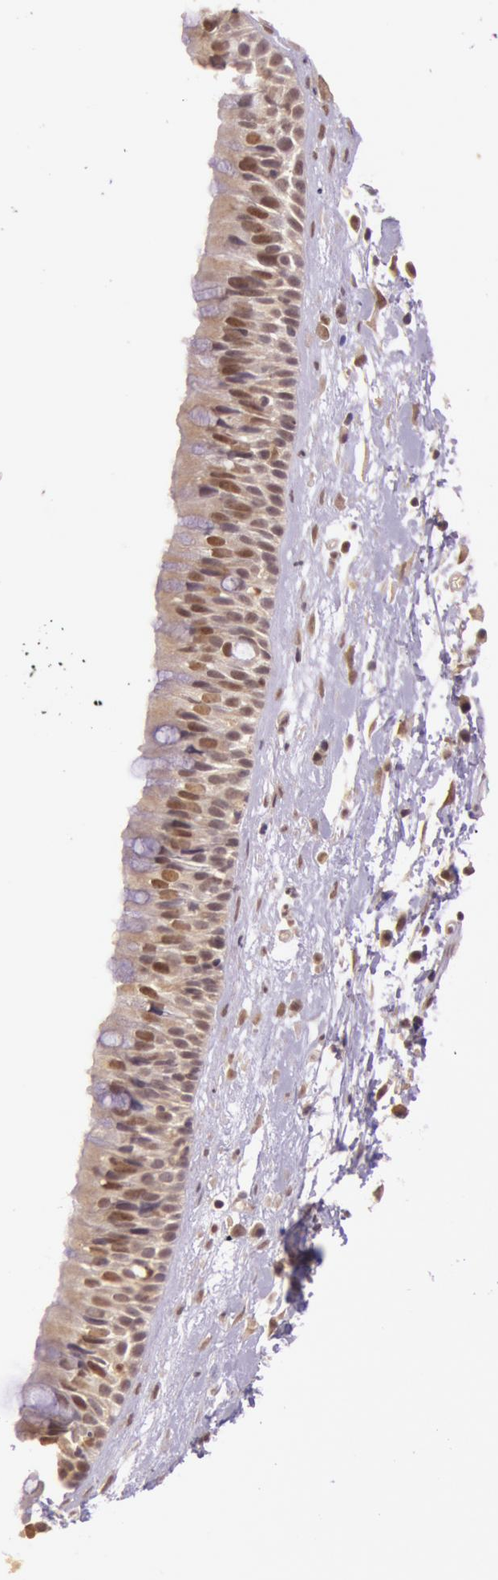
{"staining": {"intensity": "moderate", "quantity": "25%-75%", "location": "cytoplasmic/membranous,nuclear"}, "tissue": "nasopharynx", "cell_type": "Respiratory epithelial cells", "image_type": "normal", "snomed": [{"axis": "morphology", "description": "Normal tissue, NOS"}, {"axis": "topography", "description": "Nasopharynx"}], "caption": "IHC micrograph of normal human nasopharynx stained for a protein (brown), which displays medium levels of moderate cytoplasmic/membranous,nuclear positivity in approximately 25%-75% of respiratory epithelial cells.", "gene": "RTL10", "patient": {"sex": "male", "age": 13}}